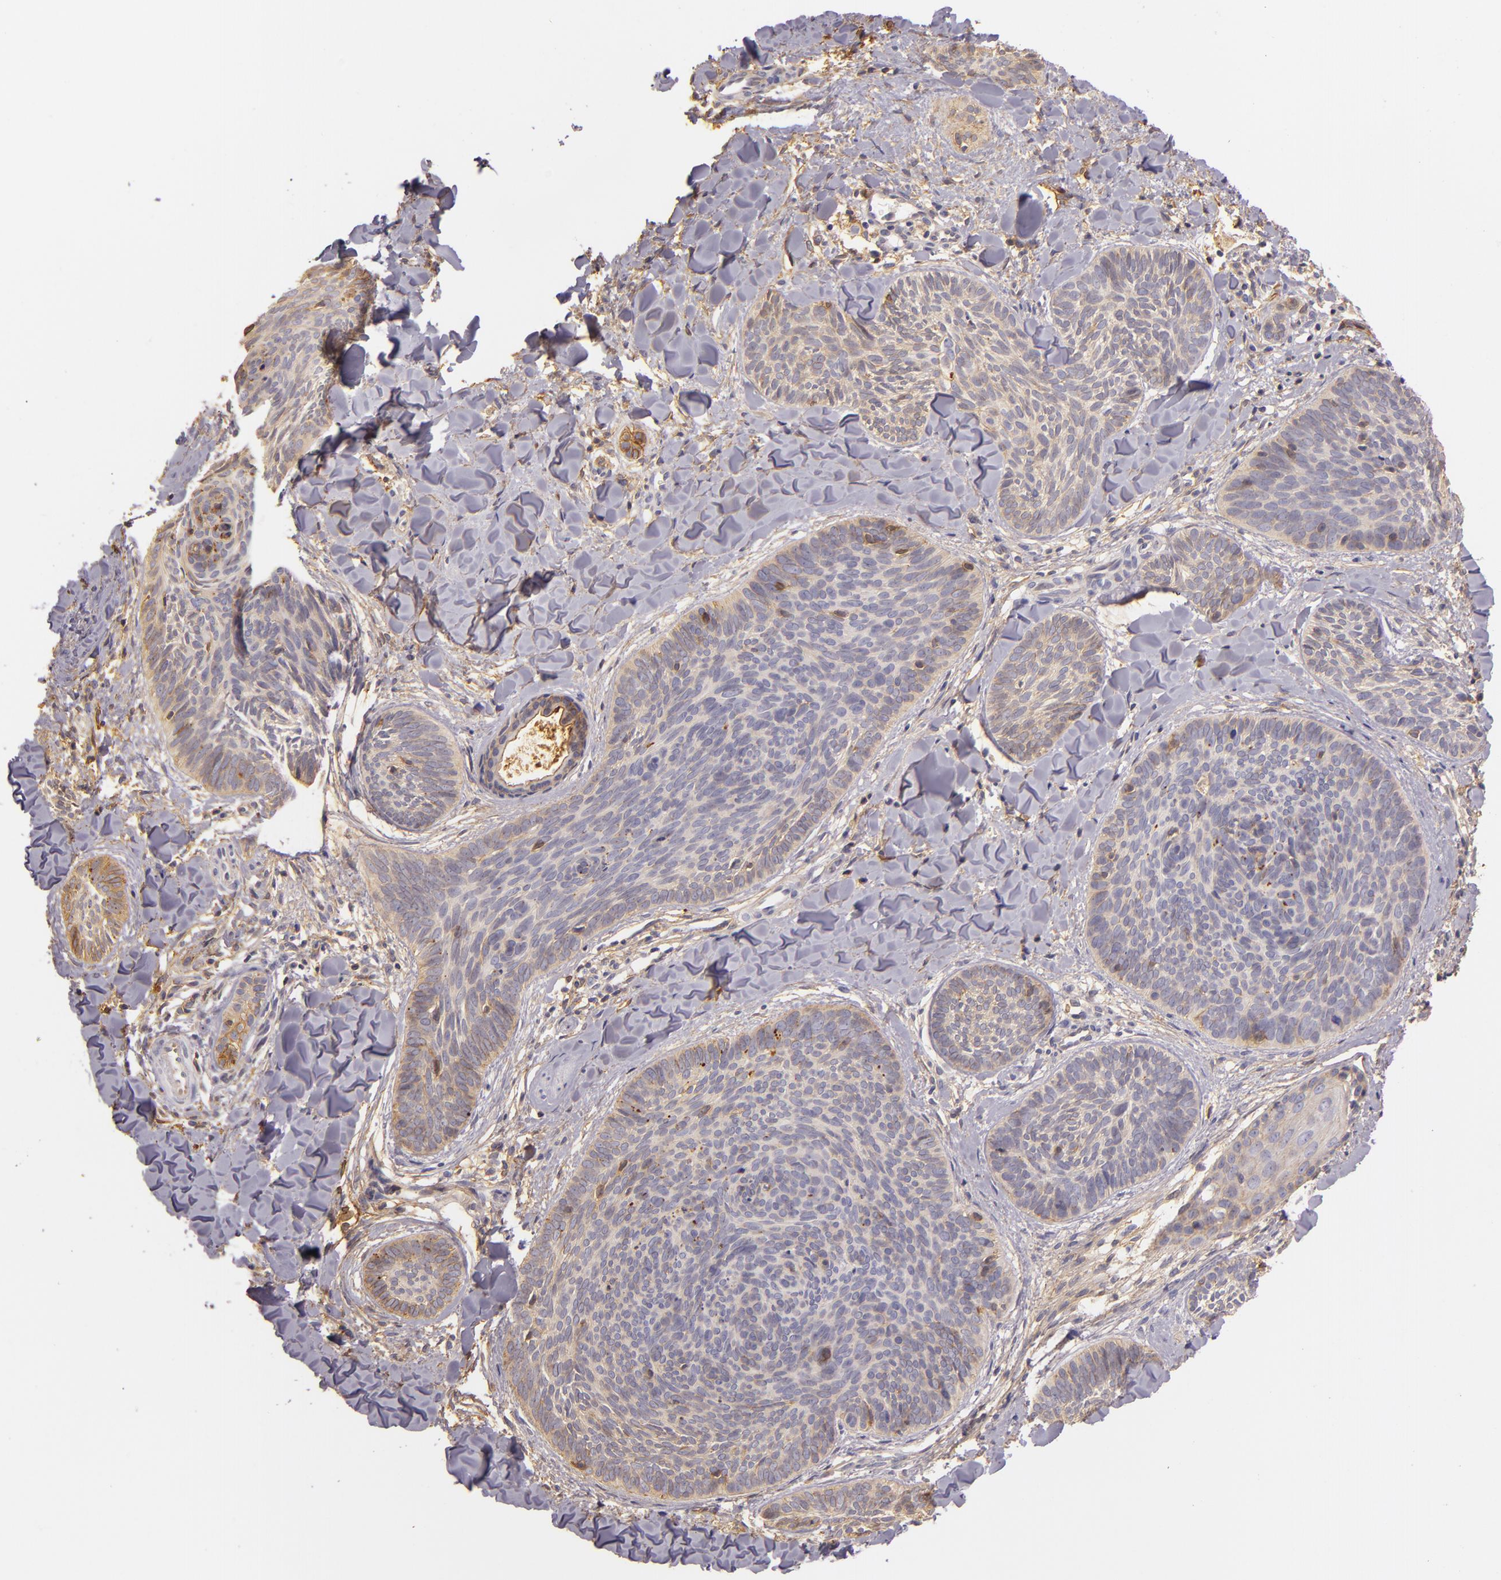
{"staining": {"intensity": "weak", "quantity": ">75%", "location": "cytoplasmic/membranous"}, "tissue": "skin cancer", "cell_type": "Tumor cells", "image_type": "cancer", "snomed": [{"axis": "morphology", "description": "Basal cell carcinoma"}, {"axis": "topography", "description": "Skin"}], "caption": "Immunohistochemistry (IHC) (DAB) staining of skin basal cell carcinoma shows weak cytoplasmic/membranous protein staining in approximately >75% of tumor cells.", "gene": "CTSF", "patient": {"sex": "female", "age": 81}}